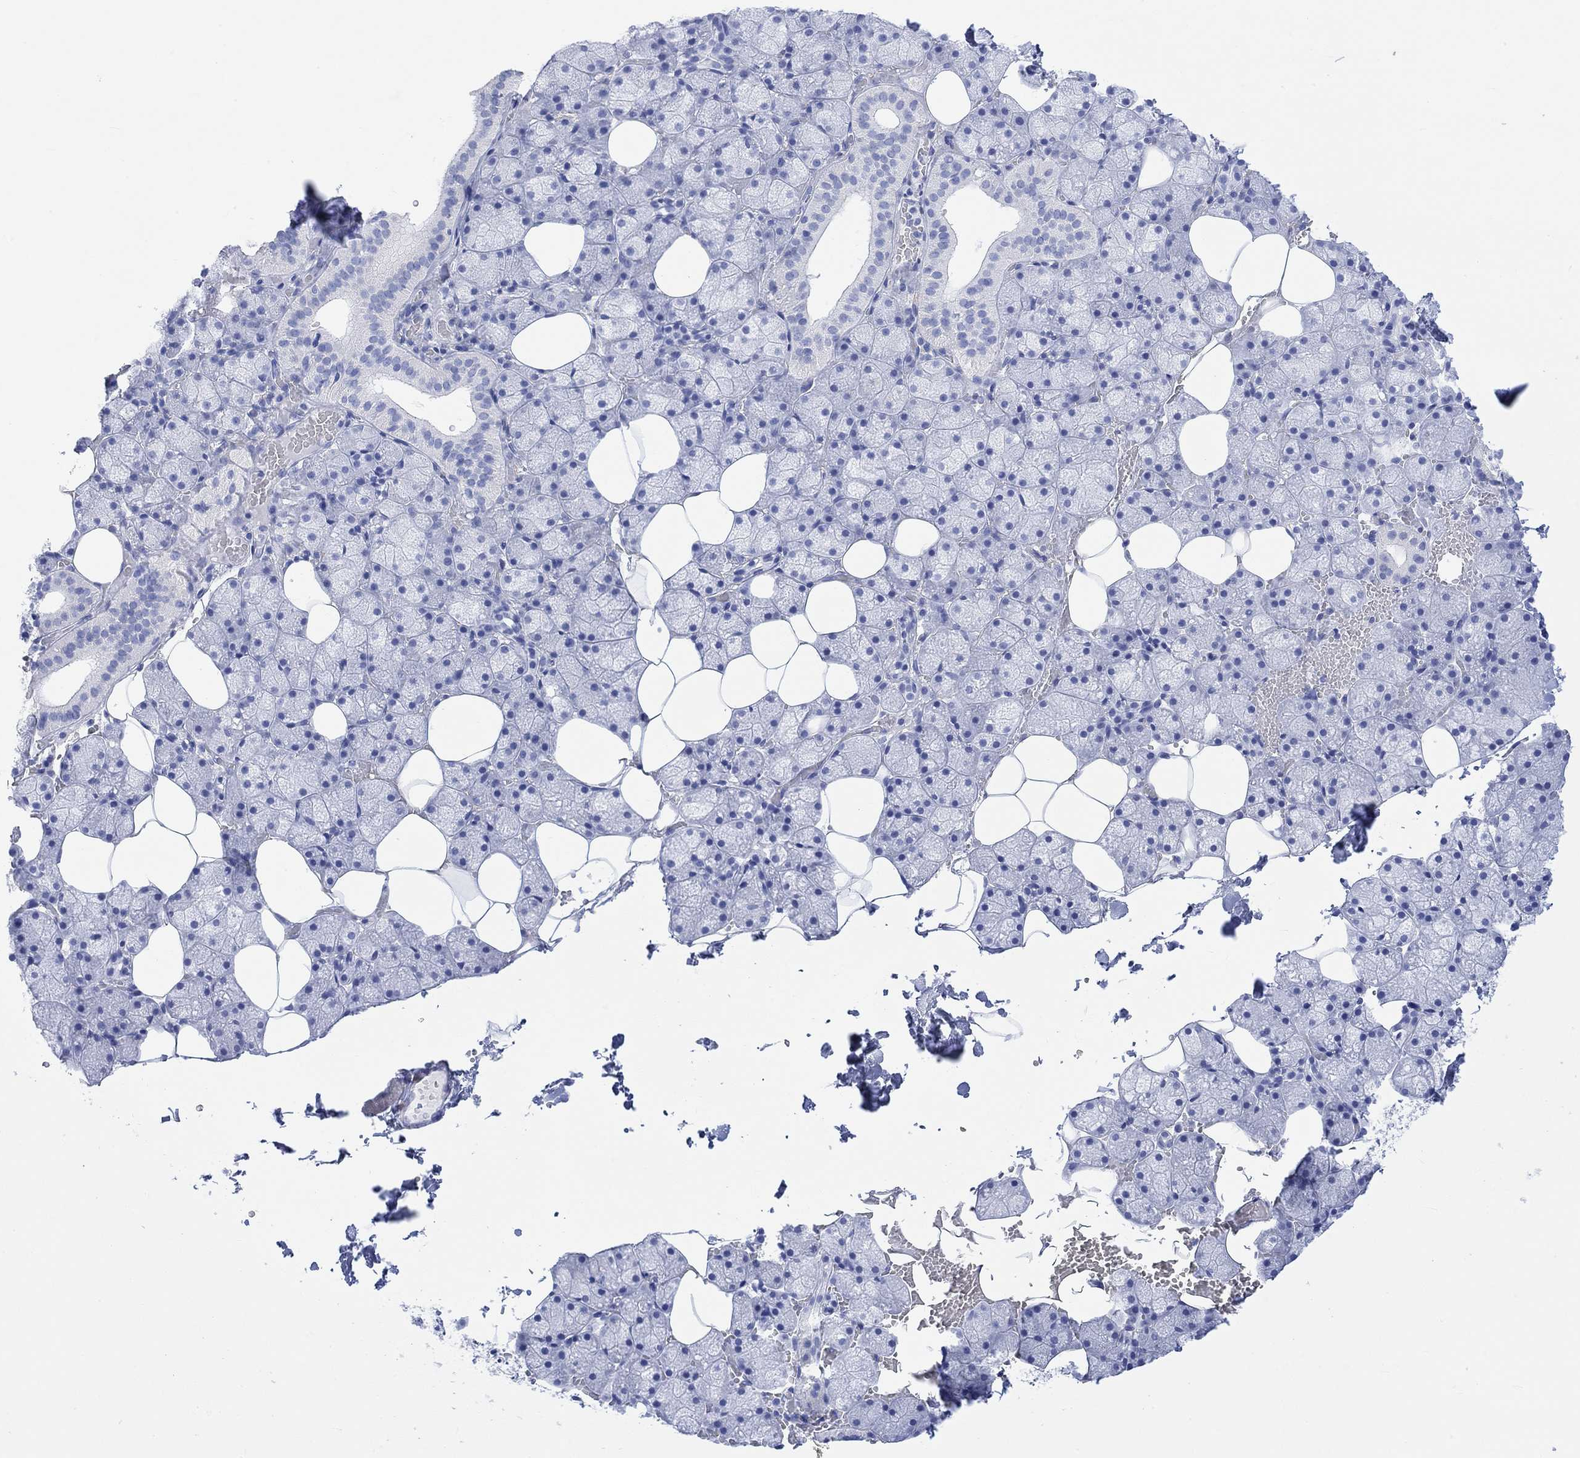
{"staining": {"intensity": "negative", "quantity": "none", "location": "none"}, "tissue": "salivary gland", "cell_type": "Glandular cells", "image_type": "normal", "snomed": [{"axis": "morphology", "description": "Normal tissue, NOS"}, {"axis": "topography", "description": "Salivary gland"}], "caption": "Salivary gland stained for a protein using immunohistochemistry demonstrates no expression glandular cells.", "gene": "TPPP3", "patient": {"sex": "male", "age": 38}}